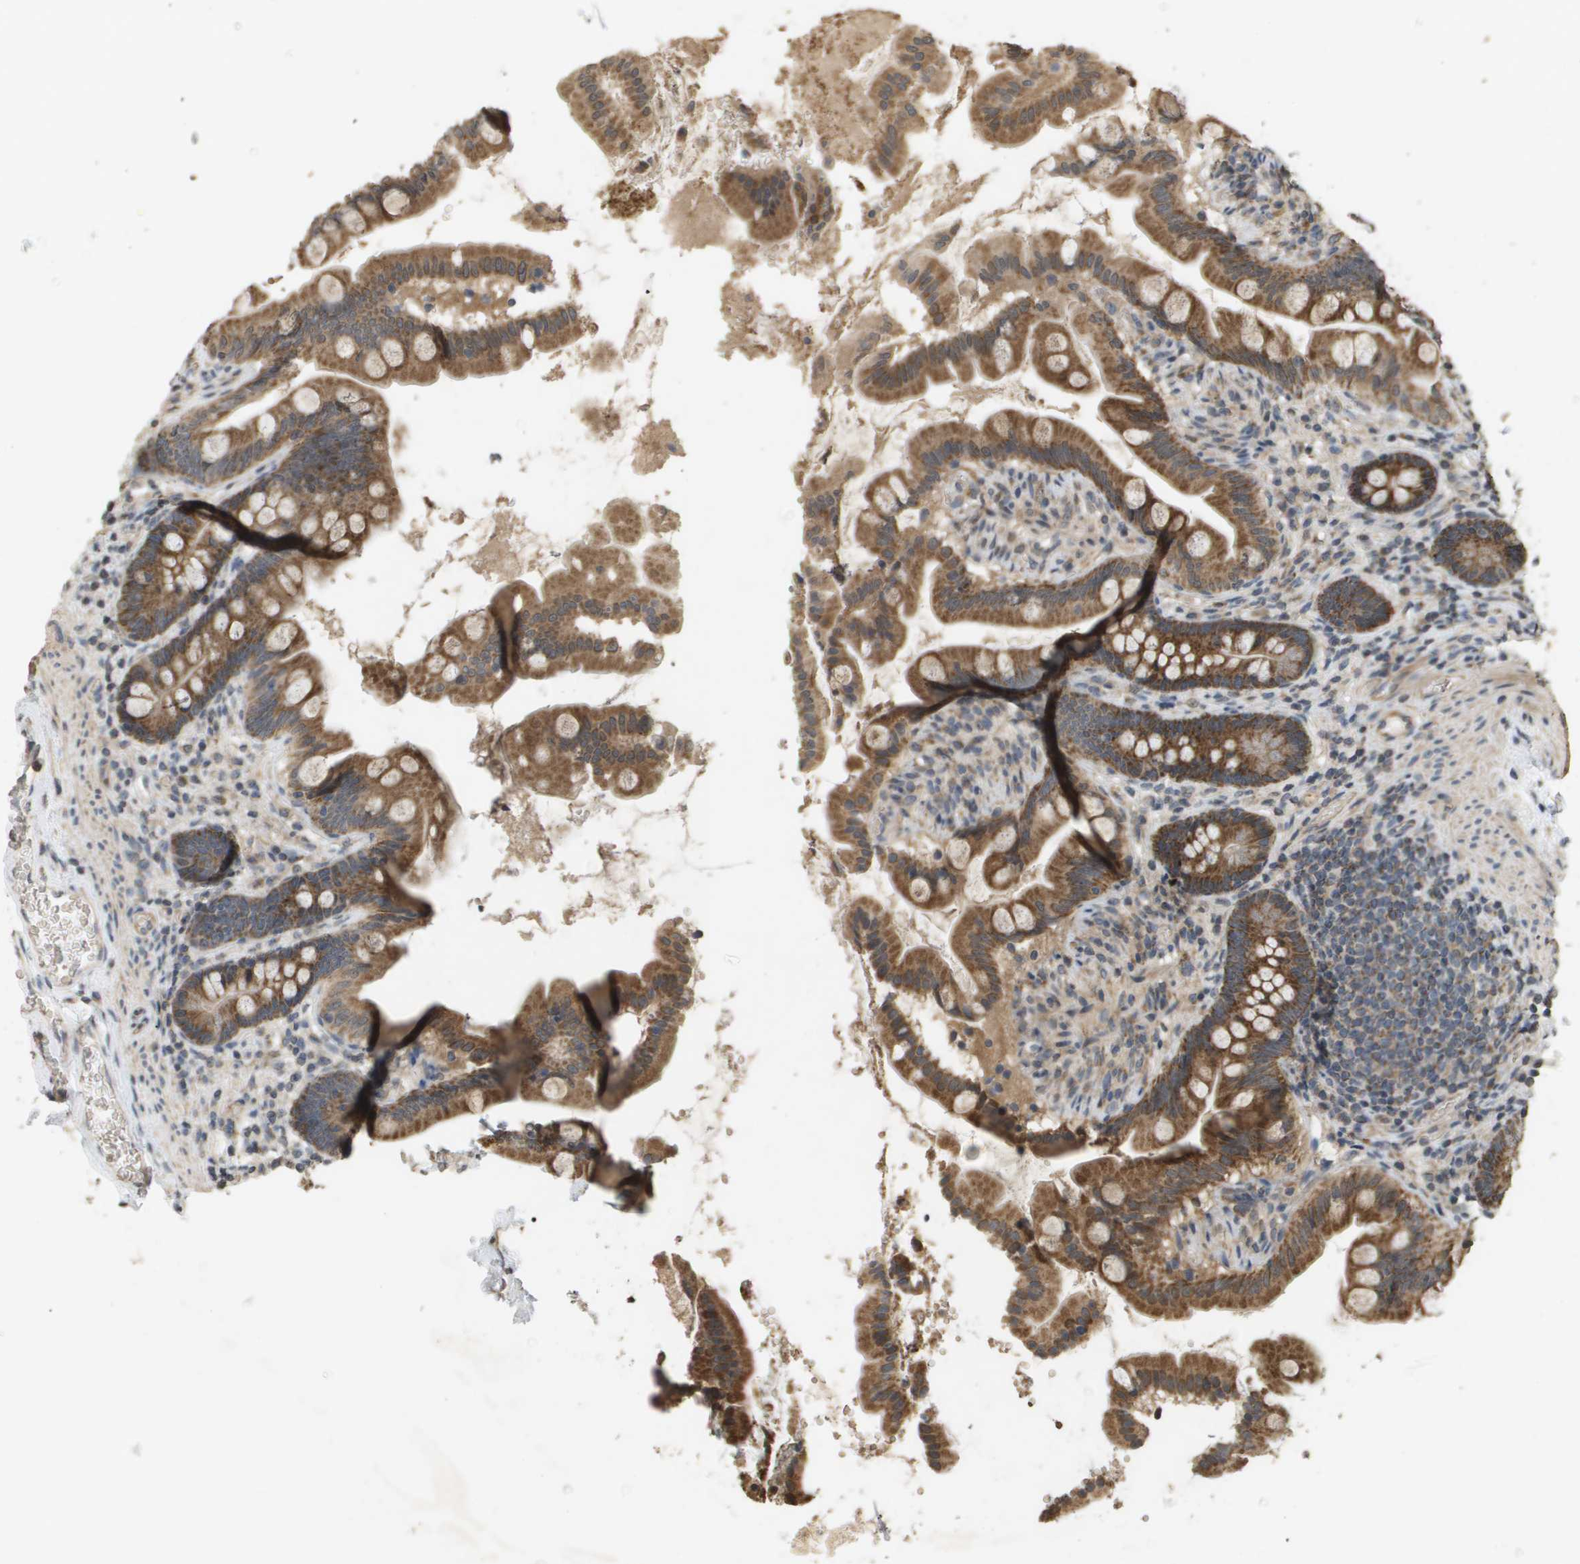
{"staining": {"intensity": "moderate", "quantity": ">75%", "location": "cytoplasmic/membranous"}, "tissue": "small intestine", "cell_type": "Glandular cells", "image_type": "normal", "snomed": [{"axis": "morphology", "description": "Normal tissue, NOS"}, {"axis": "topography", "description": "Small intestine"}], "caption": "This micrograph exhibits benign small intestine stained with IHC to label a protein in brown. The cytoplasmic/membranous of glandular cells show moderate positivity for the protein. Nuclei are counter-stained blue.", "gene": "RAB21", "patient": {"sex": "female", "age": 56}}